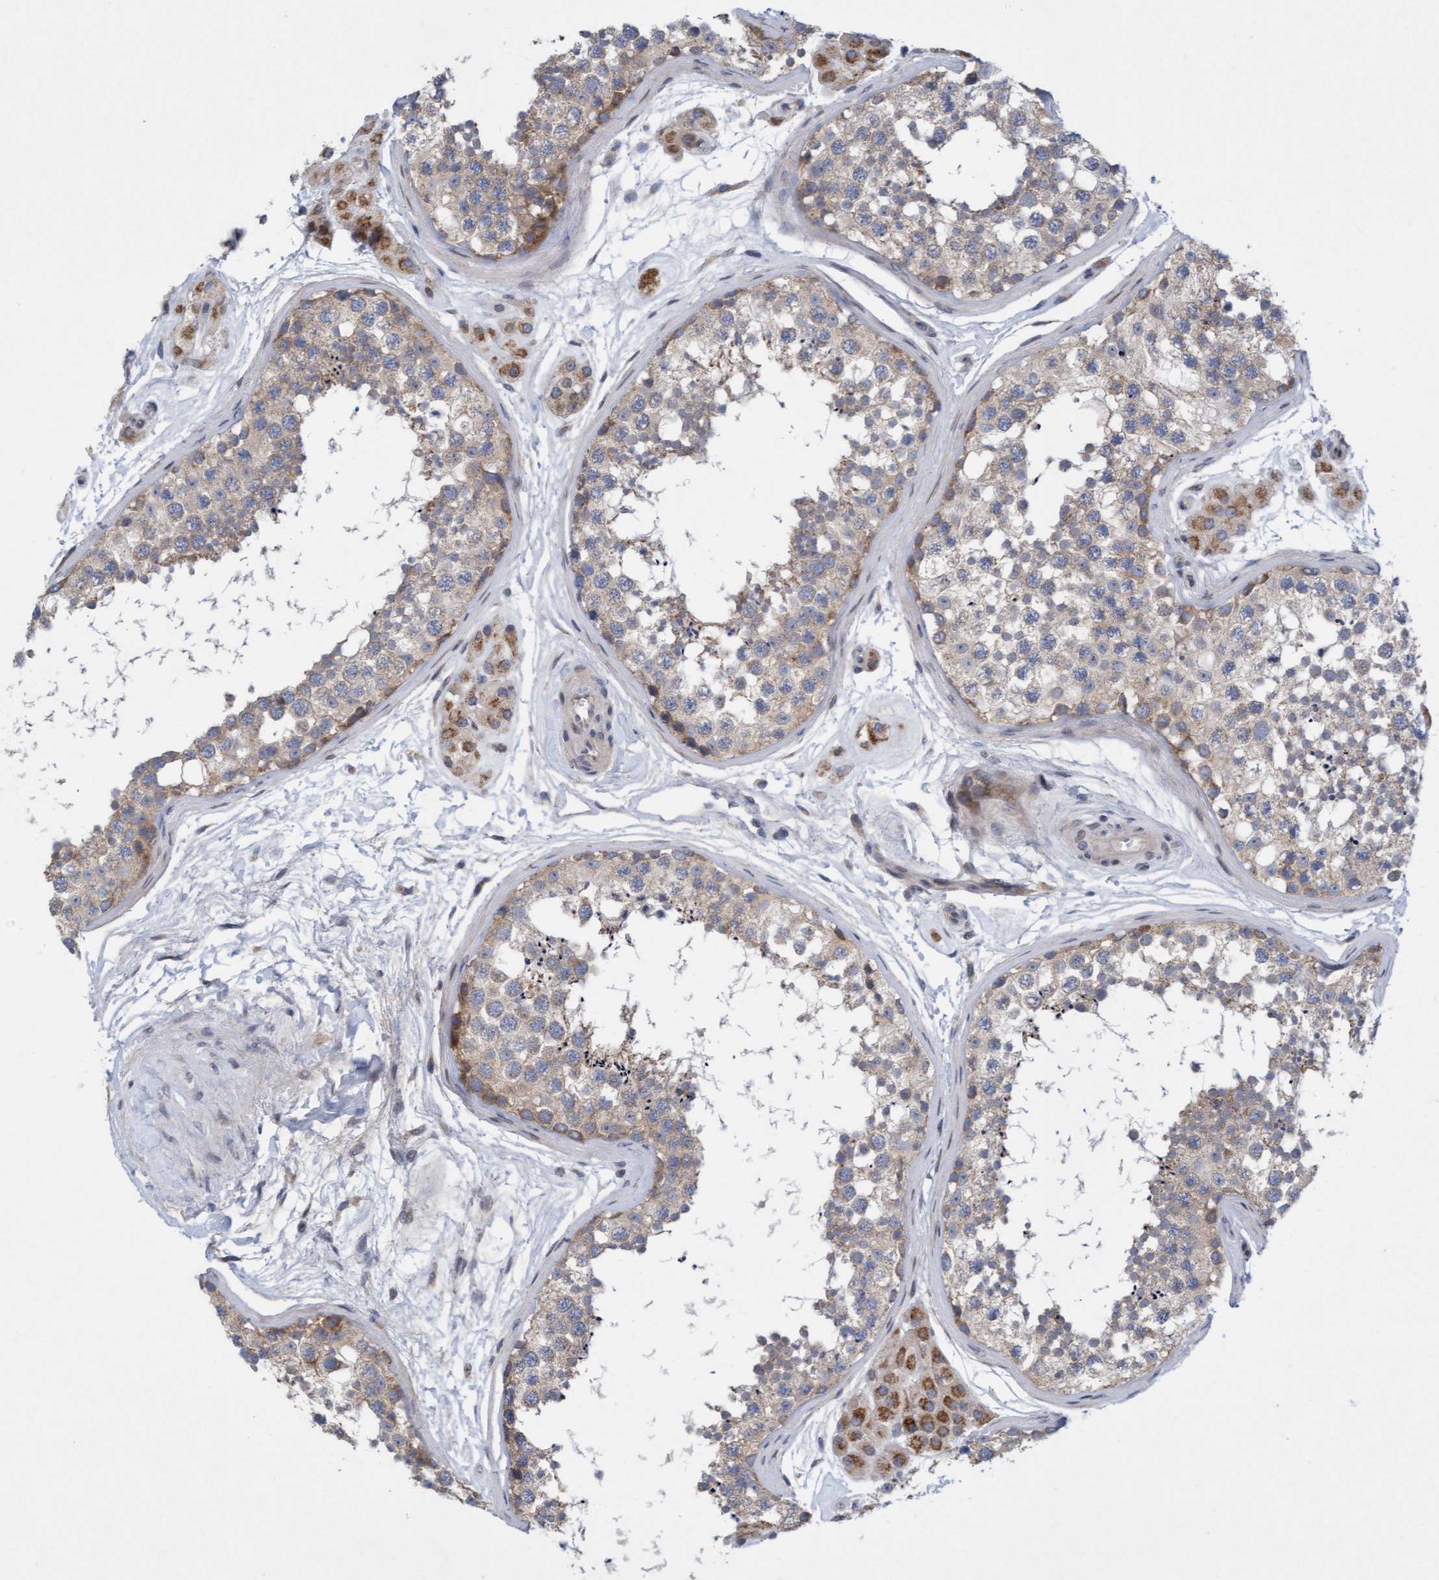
{"staining": {"intensity": "weak", "quantity": ">75%", "location": "cytoplasmic/membranous"}, "tissue": "testis", "cell_type": "Cells in seminiferous ducts", "image_type": "normal", "snomed": [{"axis": "morphology", "description": "Normal tissue, NOS"}, {"axis": "topography", "description": "Testis"}], "caption": "Immunohistochemistry (IHC) image of benign testis: testis stained using IHC displays low levels of weak protein expression localized specifically in the cytoplasmic/membranous of cells in seminiferous ducts, appearing as a cytoplasmic/membranous brown color.", "gene": "DDHD2", "patient": {"sex": "male", "age": 56}}